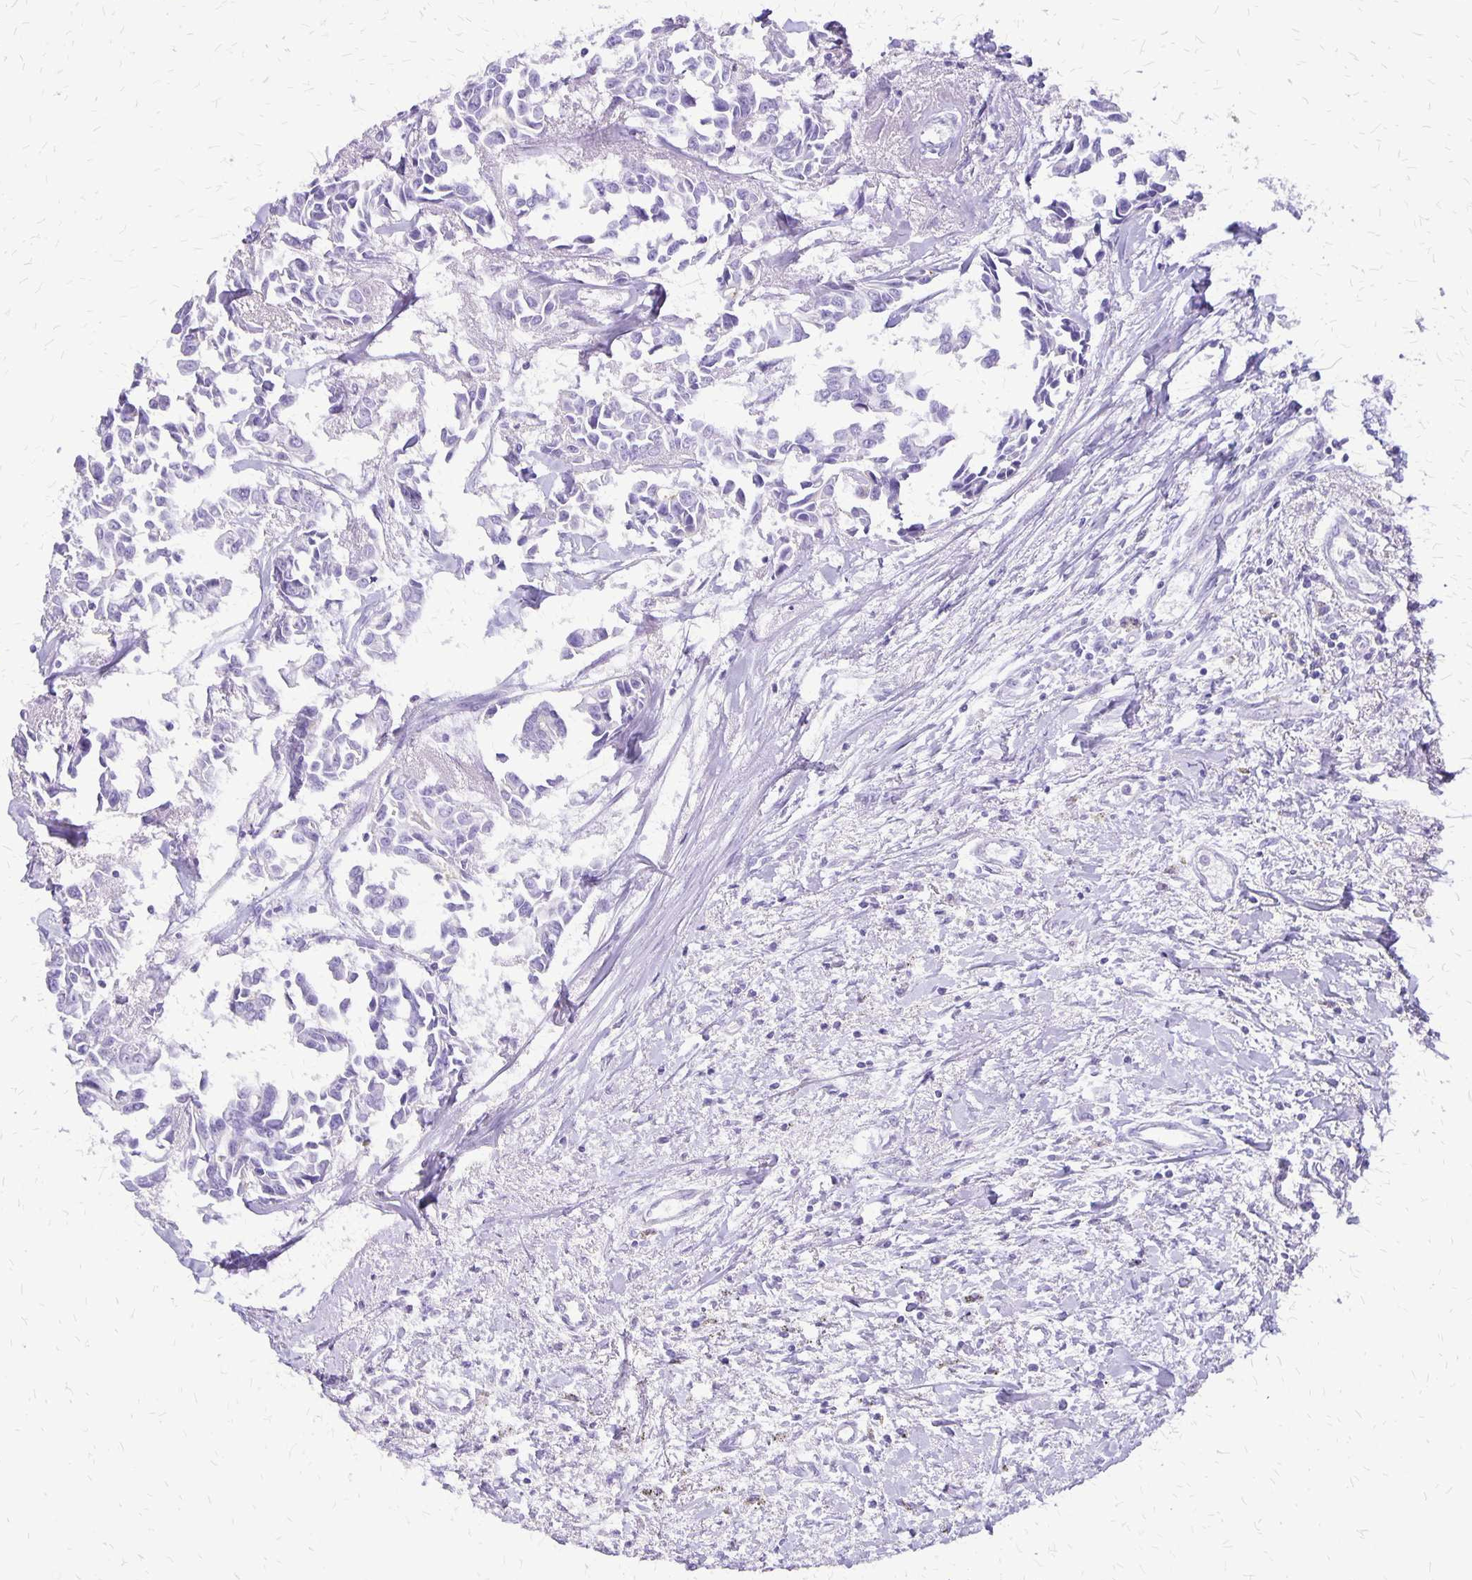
{"staining": {"intensity": "negative", "quantity": "none", "location": "none"}, "tissue": "breast cancer", "cell_type": "Tumor cells", "image_type": "cancer", "snomed": [{"axis": "morphology", "description": "Duct carcinoma"}, {"axis": "topography", "description": "Breast"}], "caption": "Immunohistochemical staining of human breast invasive ductal carcinoma shows no significant staining in tumor cells. (Stains: DAB (3,3'-diaminobenzidine) immunohistochemistry with hematoxylin counter stain, Microscopy: brightfield microscopy at high magnification).", "gene": "SLC13A2", "patient": {"sex": "female", "age": 54}}